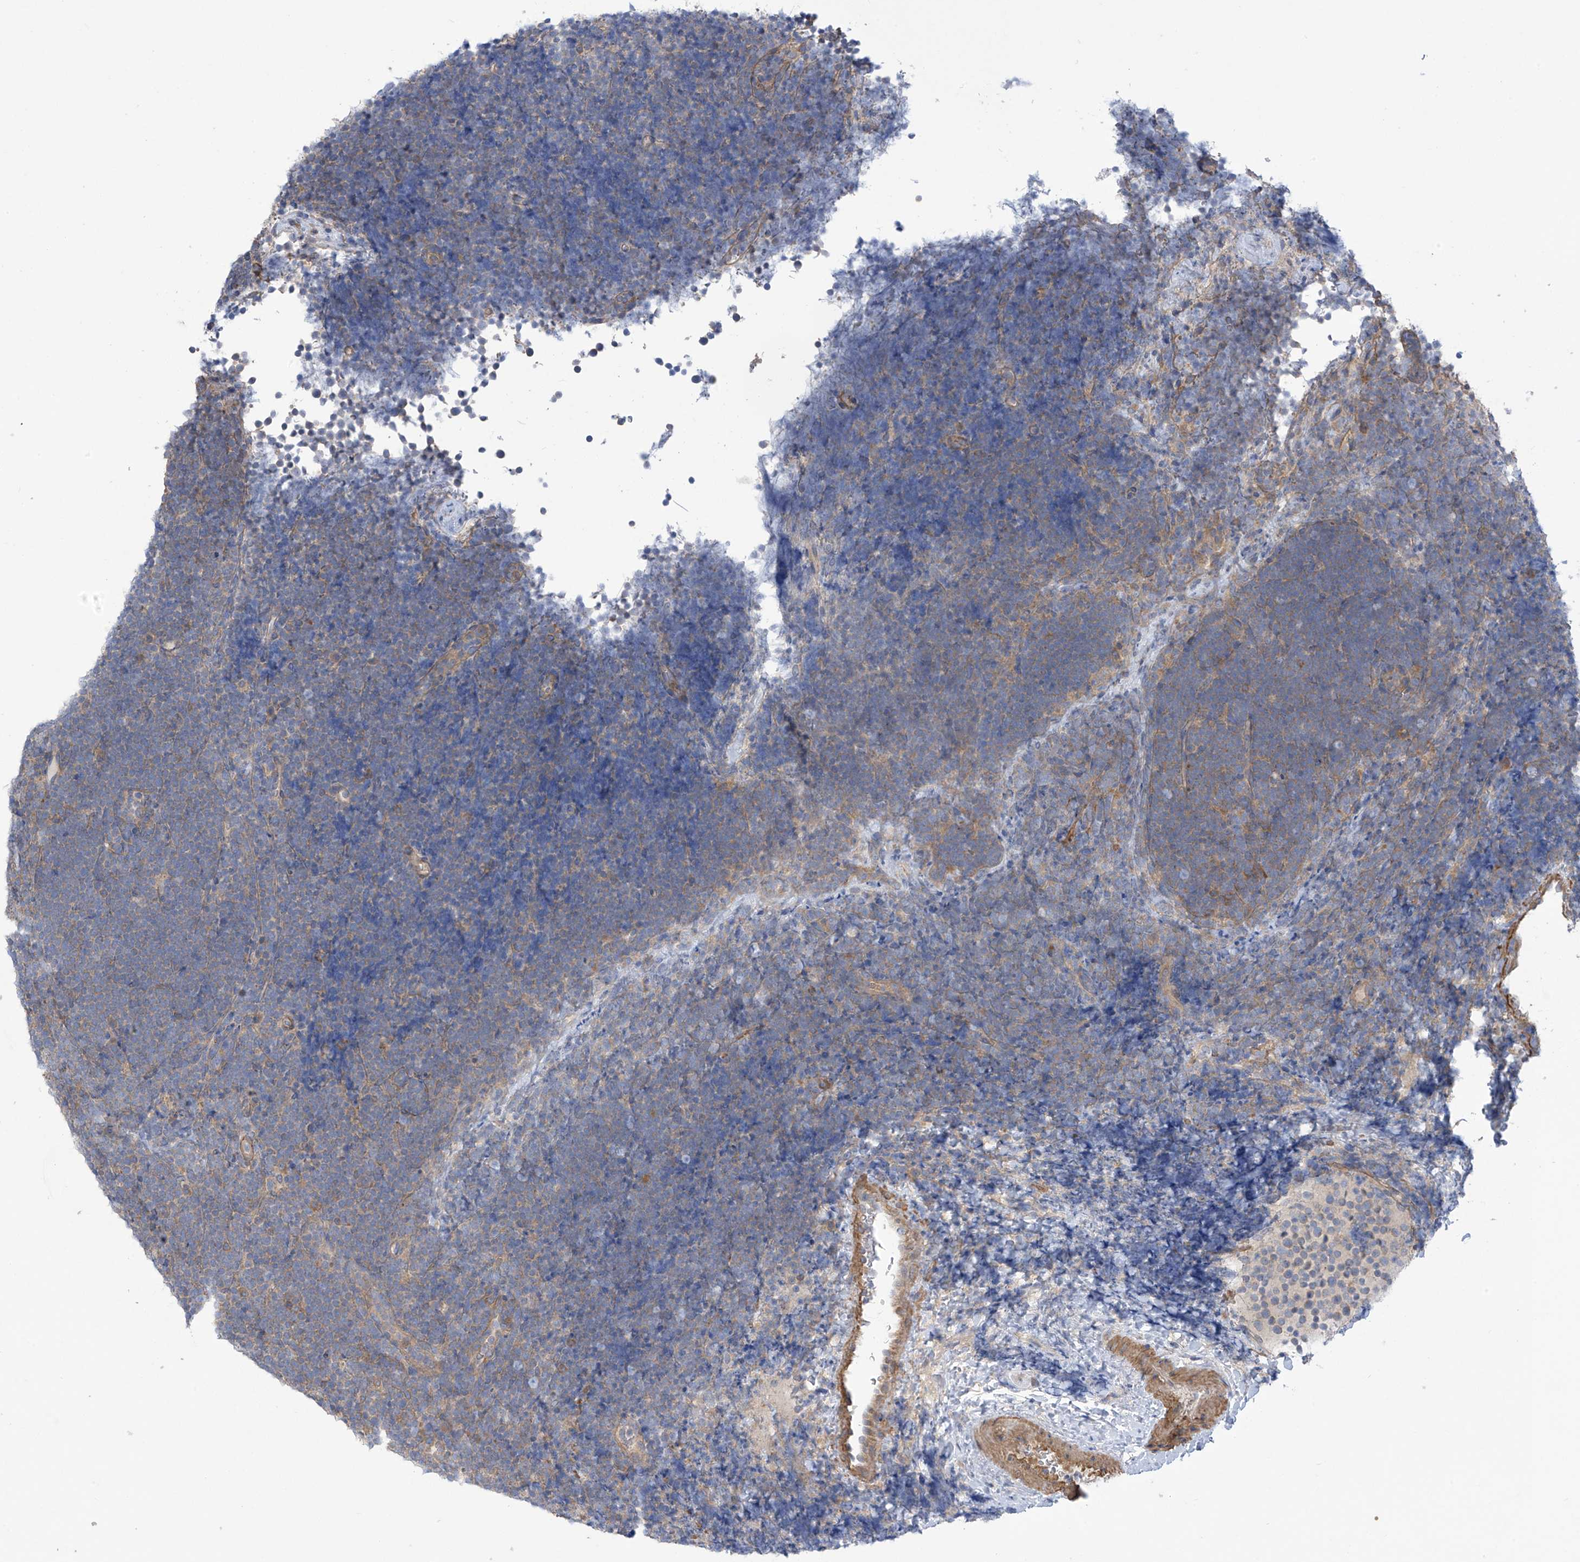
{"staining": {"intensity": "weak", "quantity": "25%-75%", "location": "cytoplasmic/membranous"}, "tissue": "lymphoma", "cell_type": "Tumor cells", "image_type": "cancer", "snomed": [{"axis": "morphology", "description": "Malignant lymphoma, non-Hodgkin's type, High grade"}, {"axis": "topography", "description": "Lymph node"}], "caption": "Protein expression analysis of human high-grade malignant lymphoma, non-Hodgkin's type reveals weak cytoplasmic/membranous expression in approximately 25%-75% of tumor cells. Immunohistochemistry stains the protein of interest in brown and the nuclei are stained blue.", "gene": "ADI1", "patient": {"sex": "male", "age": 13}}